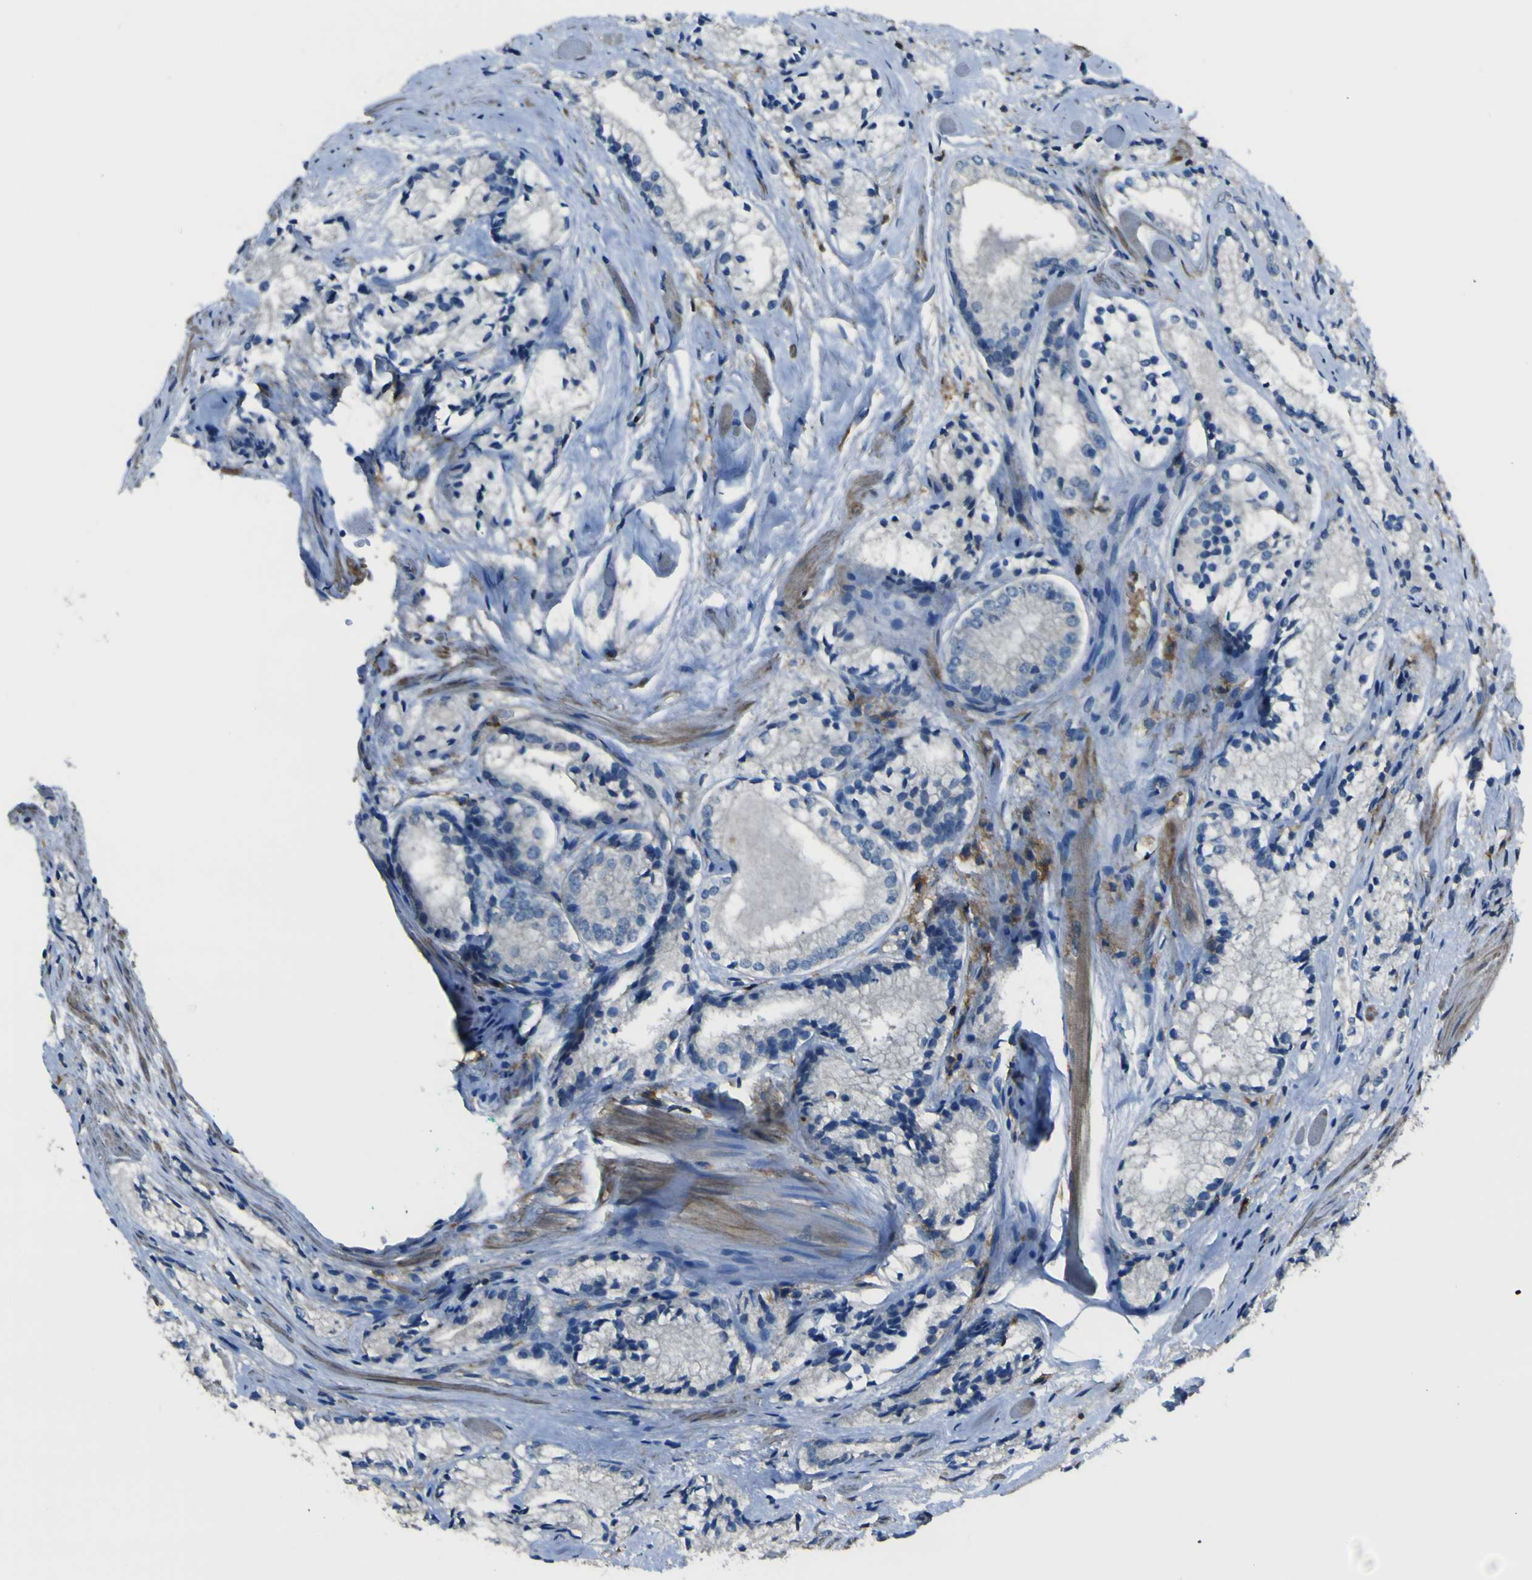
{"staining": {"intensity": "negative", "quantity": "none", "location": "none"}, "tissue": "prostate cancer", "cell_type": "Tumor cells", "image_type": "cancer", "snomed": [{"axis": "morphology", "description": "Adenocarcinoma, Low grade"}, {"axis": "topography", "description": "Prostate"}], "caption": "IHC histopathology image of neoplastic tissue: human prostate cancer stained with DAB reveals no significant protein positivity in tumor cells.", "gene": "LAIR1", "patient": {"sex": "male", "age": 60}}